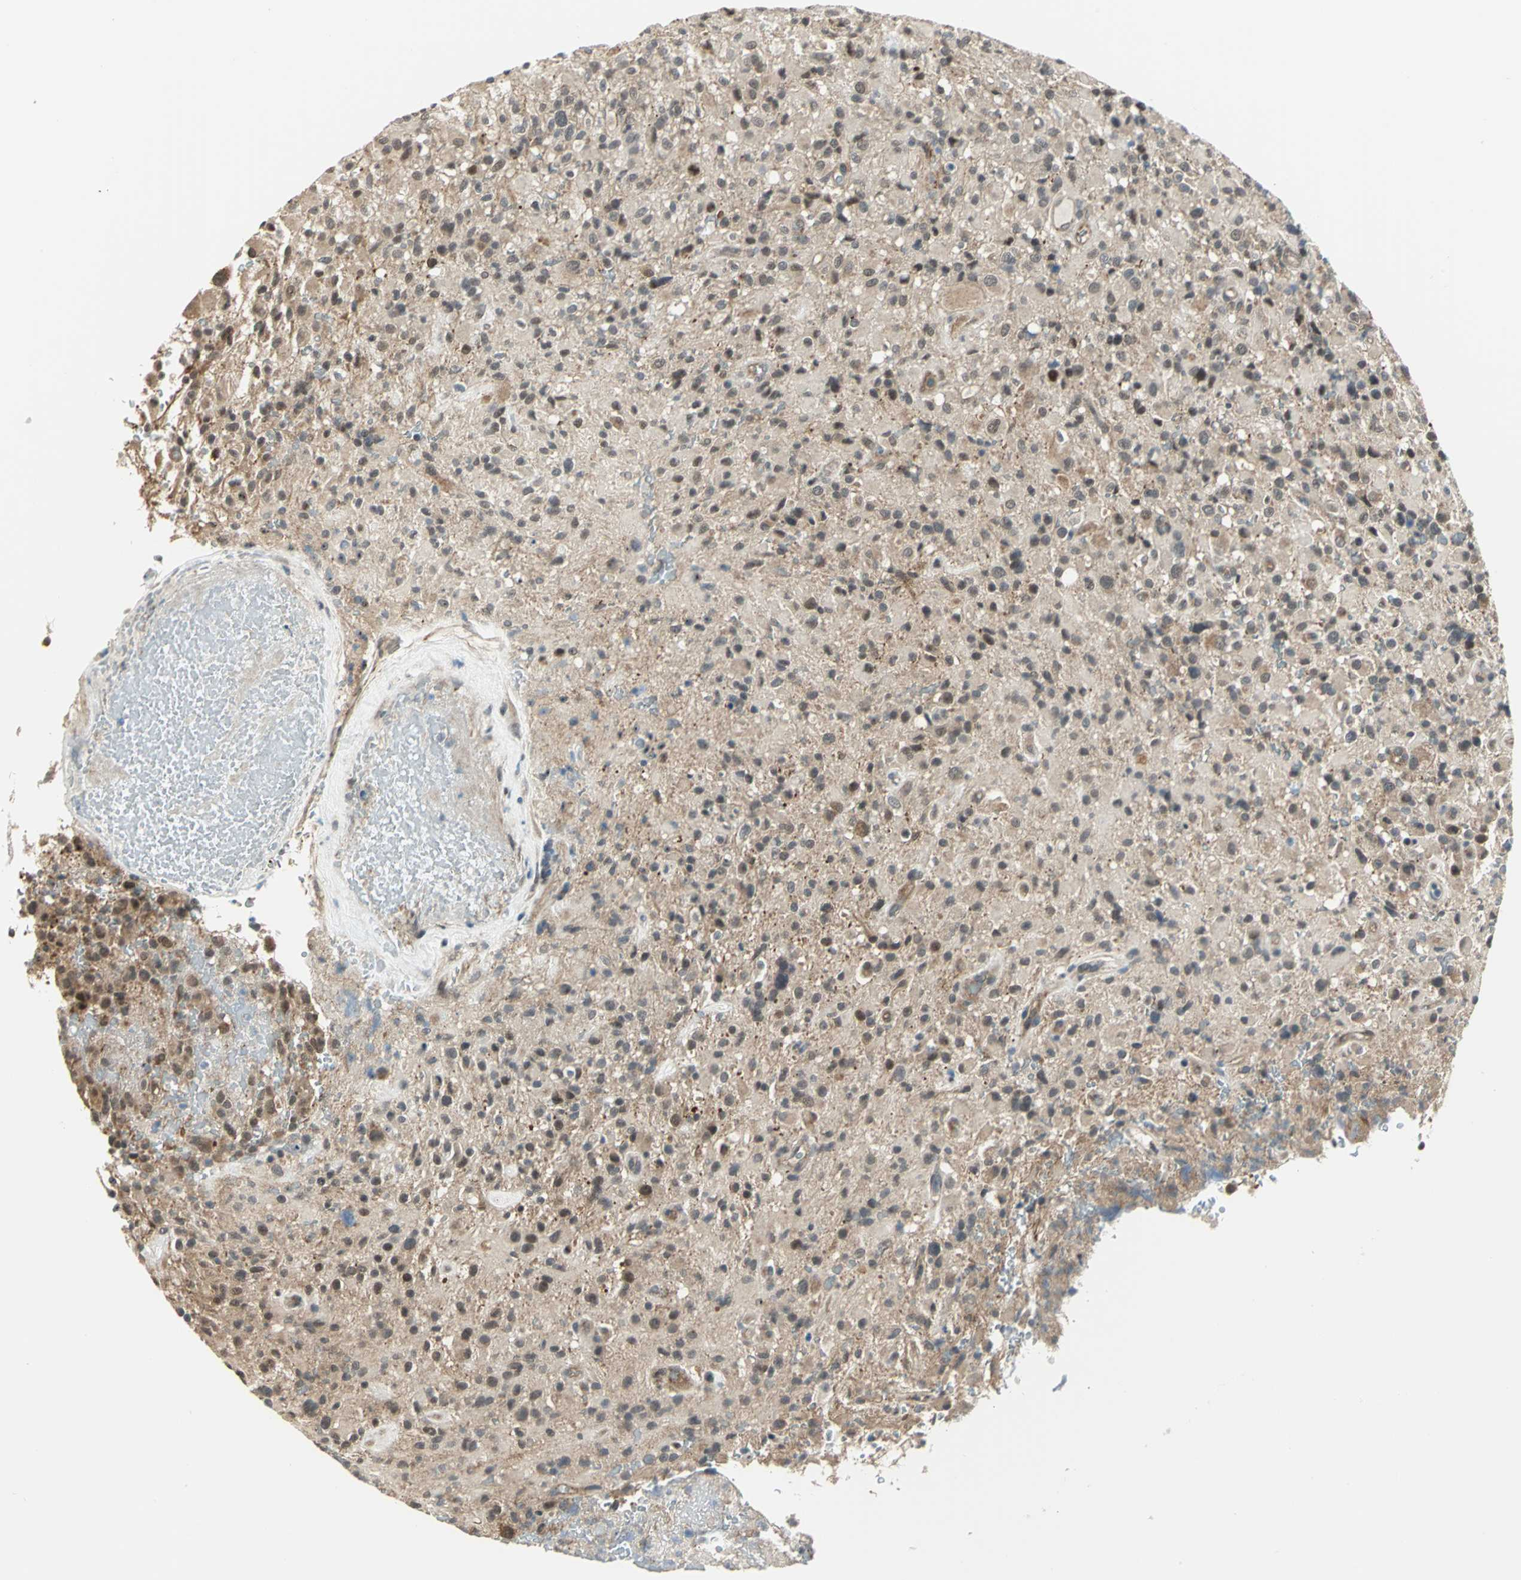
{"staining": {"intensity": "weak", "quantity": ">75%", "location": "cytoplasmic/membranous"}, "tissue": "glioma", "cell_type": "Tumor cells", "image_type": "cancer", "snomed": [{"axis": "morphology", "description": "Glioma, malignant, High grade"}, {"axis": "topography", "description": "Brain"}], "caption": "Glioma was stained to show a protein in brown. There is low levels of weak cytoplasmic/membranous positivity in approximately >75% of tumor cells.", "gene": "PLAGL2", "patient": {"sex": "male", "age": 71}}